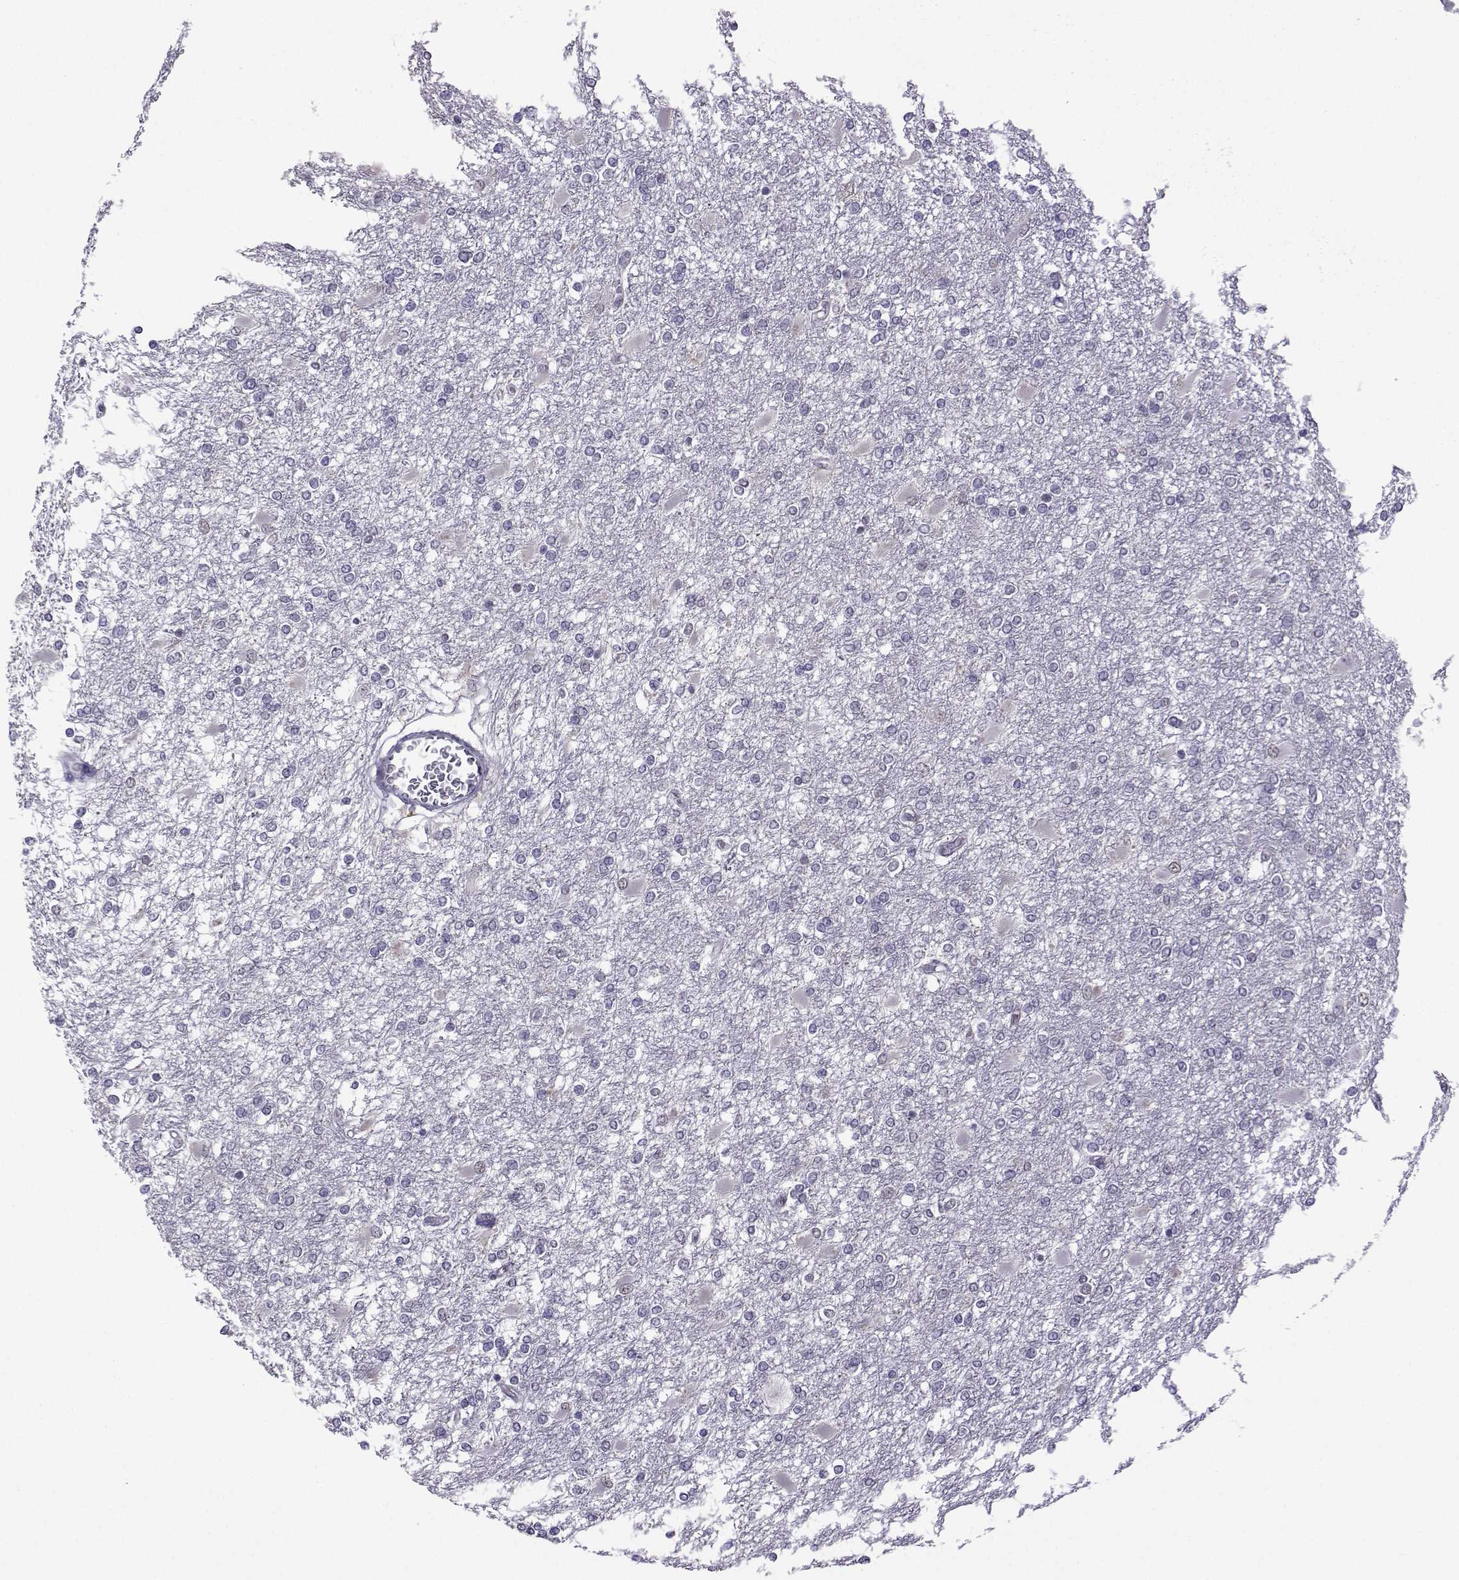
{"staining": {"intensity": "negative", "quantity": "none", "location": "none"}, "tissue": "glioma", "cell_type": "Tumor cells", "image_type": "cancer", "snomed": [{"axis": "morphology", "description": "Glioma, malignant, High grade"}, {"axis": "topography", "description": "Cerebral cortex"}], "caption": "Immunohistochemical staining of glioma demonstrates no significant expression in tumor cells.", "gene": "DDX20", "patient": {"sex": "male", "age": 79}}